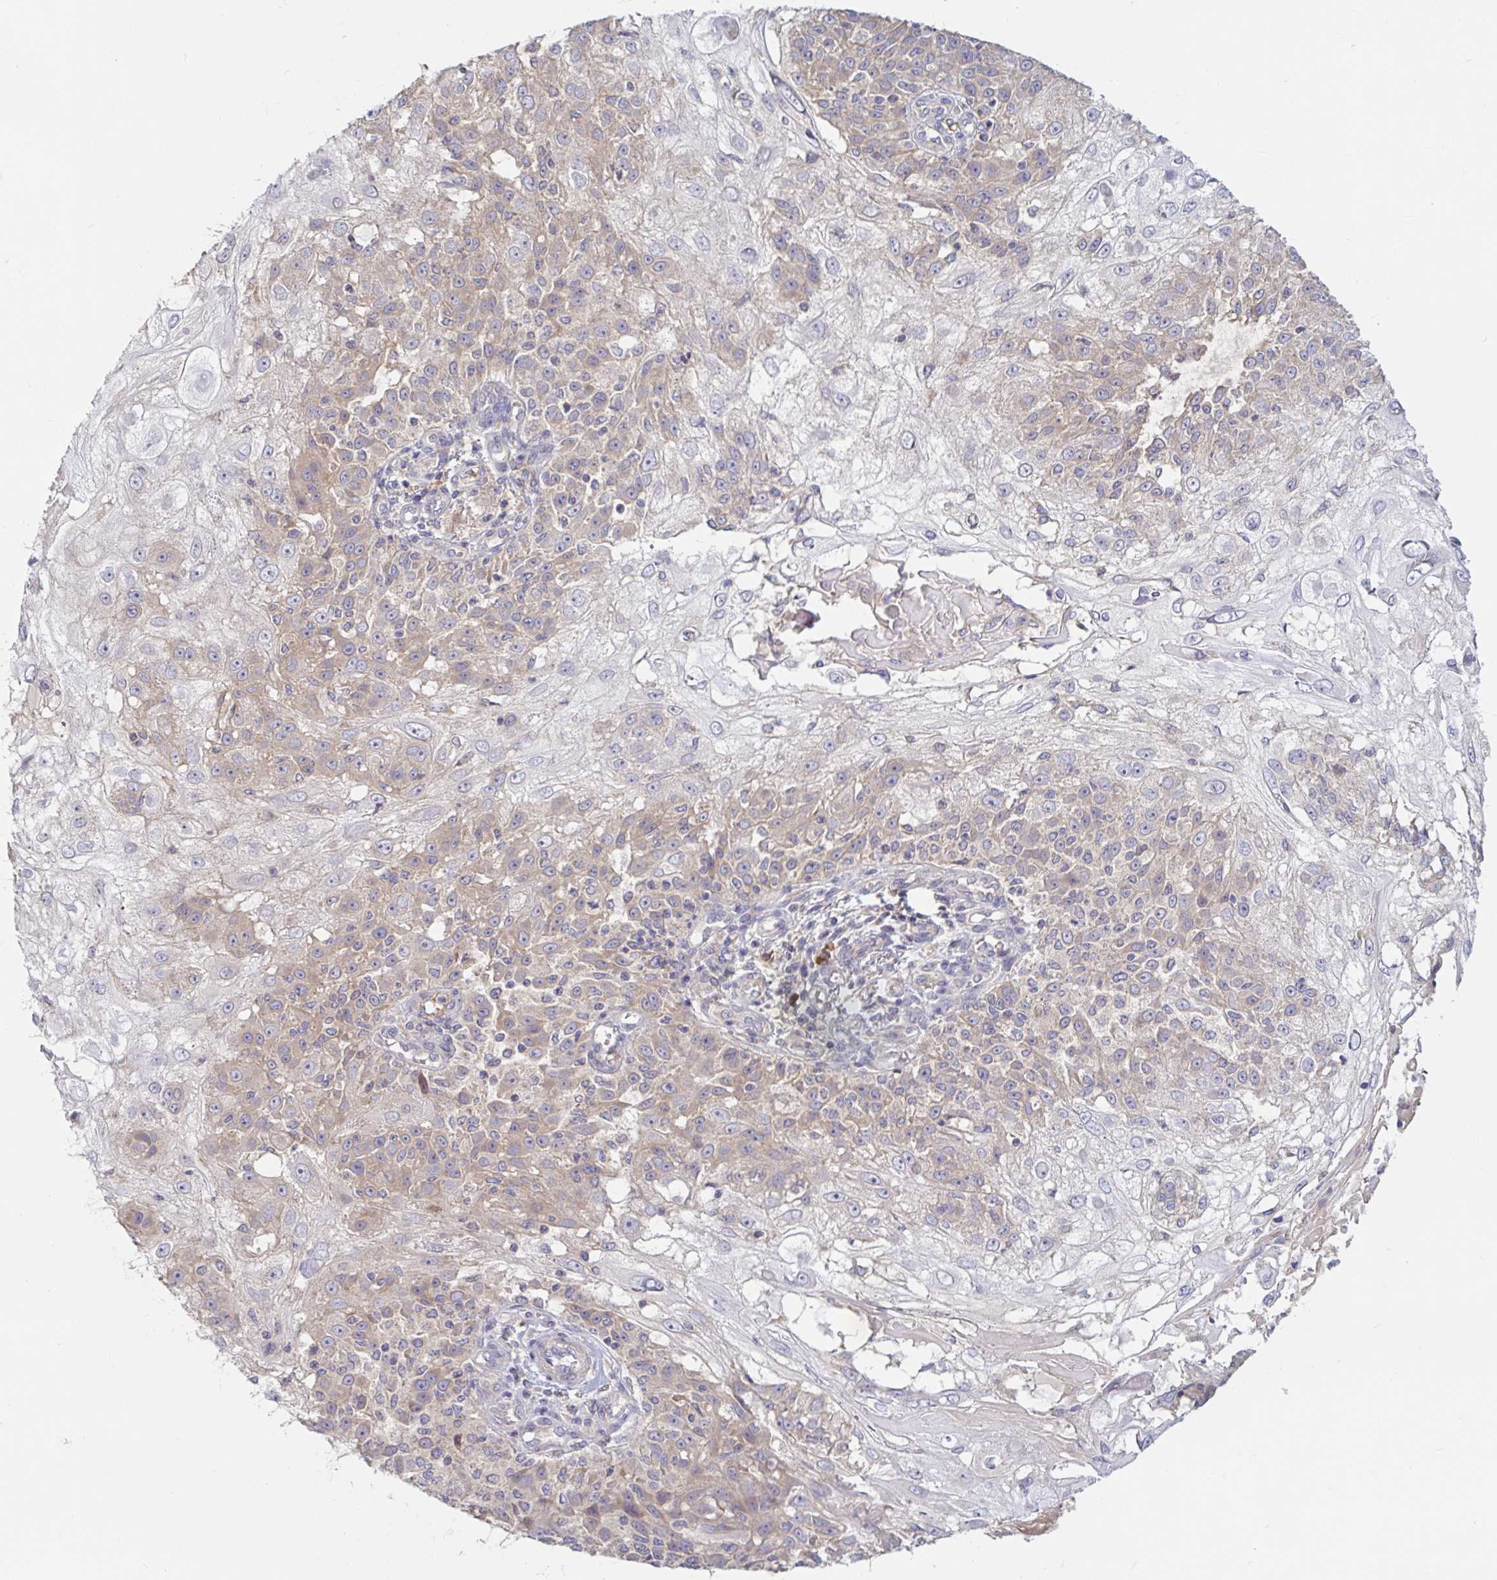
{"staining": {"intensity": "weak", "quantity": "25%-75%", "location": "cytoplasmic/membranous"}, "tissue": "skin cancer", "cell_type": "Tumor cells", "image_type": "cancer", "snomed": [{"axis": "morphology", "description": "Normal tissue, NOS"}, {"axis": "morphology", "description": "Squamous cell carcinoma, NOS"}, {"axis": "topography", "description": "Skin"}], "caption": "Weak cytoplasmic/membranous expression for a protein is identified in about 25%-75% of tumor cells of squamous cell carcinoma (skin) using immunohistochemistry.", "gene": "LARP1", "patient": {"sex": "female", "age": 83}}